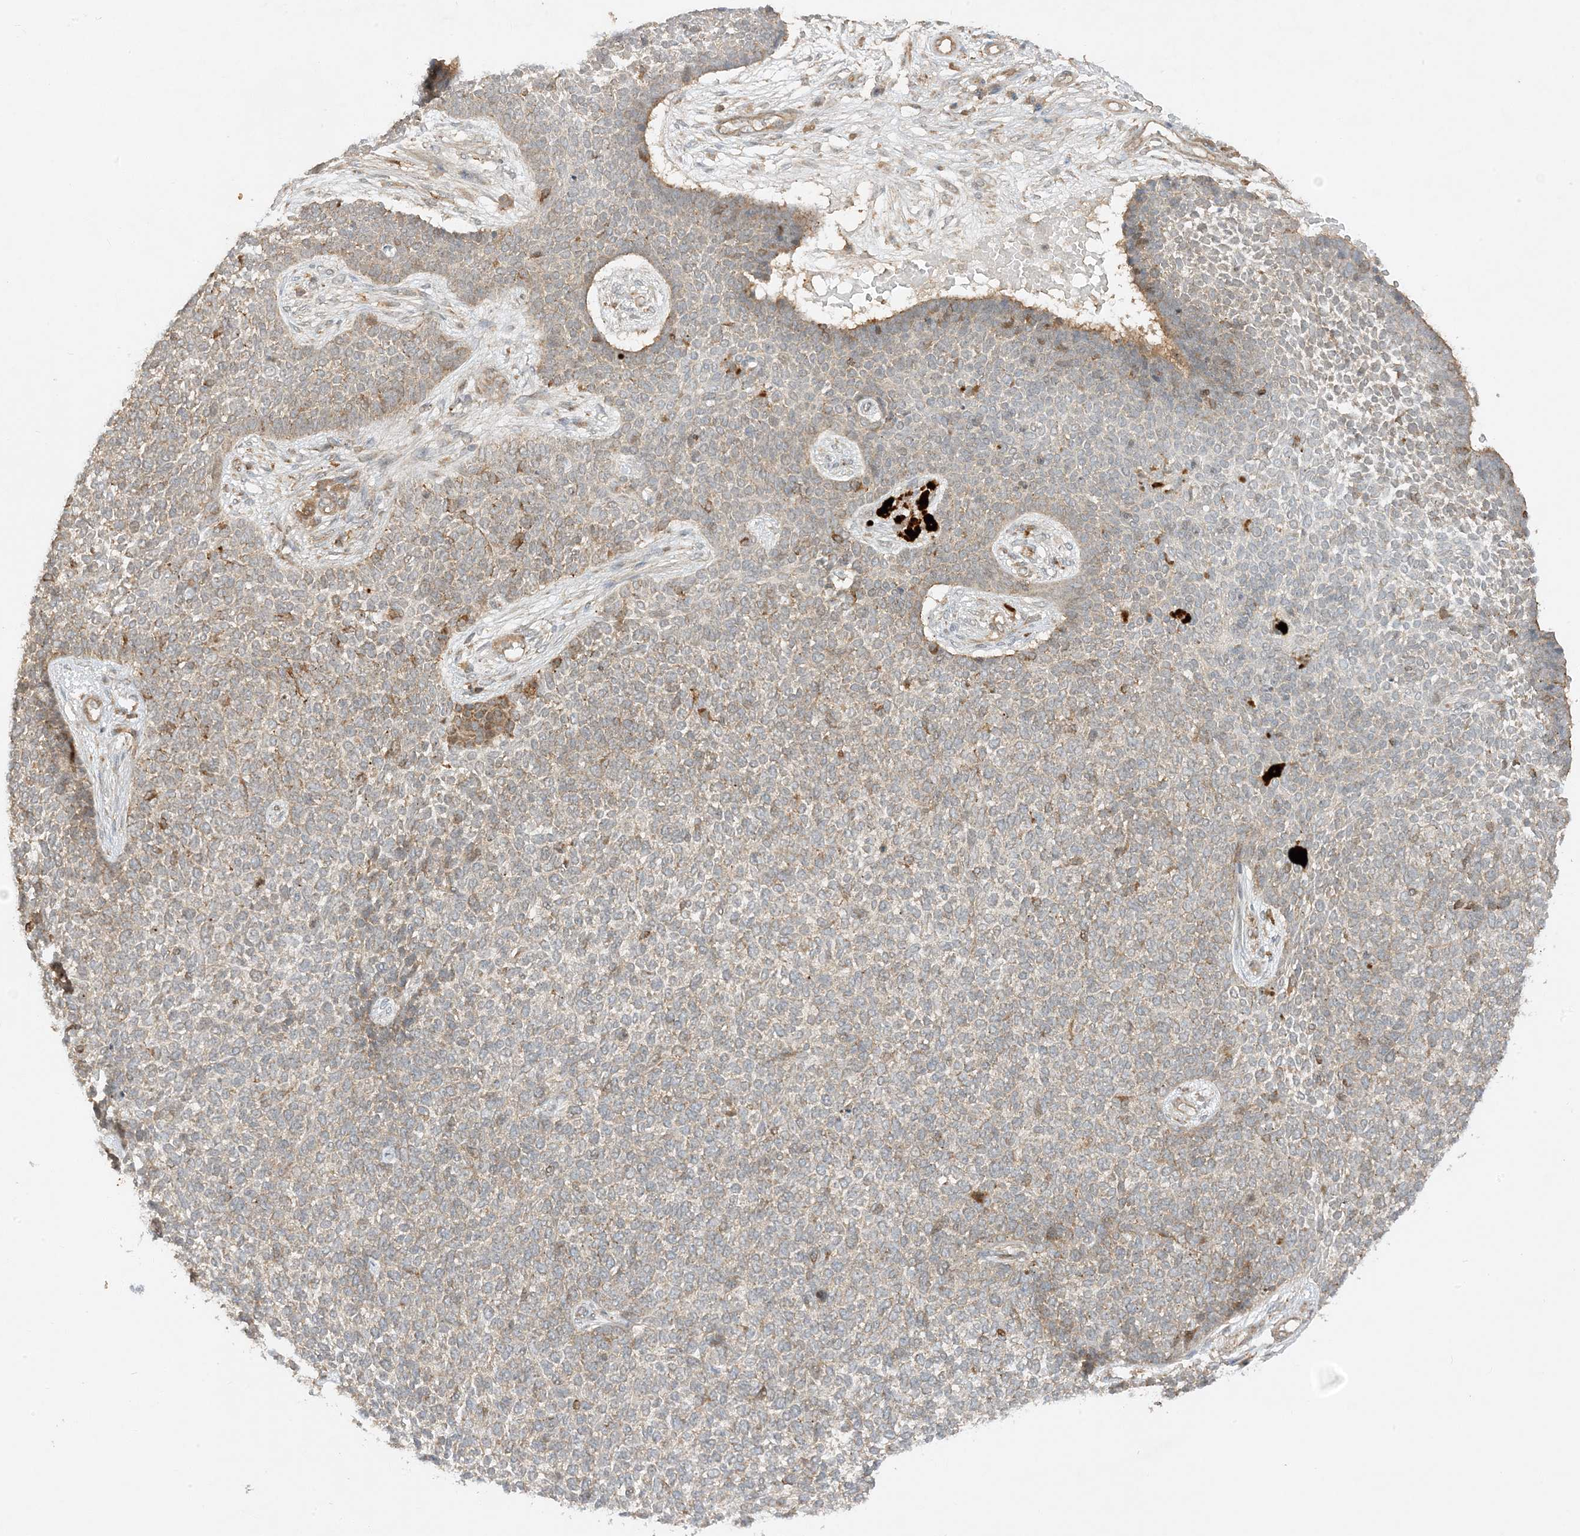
{"staining": {"intensity": "negative", "quantity": "none", "location": "none"}, "tissue": "skin cancer", "cell_type": "Tumor cells", "image_type": "cancer", "snomed": [{"axis": "morphology", "description": "Basal cell carcinoma"}, {"axis": "topography", "description": "Skin"}], "caption": "An IHC image of skin cancer is shown. There is no staining in tumor cells of skin cancer.", "gene": "XRN1", "patient": {"sex": "female", "age": 84}}